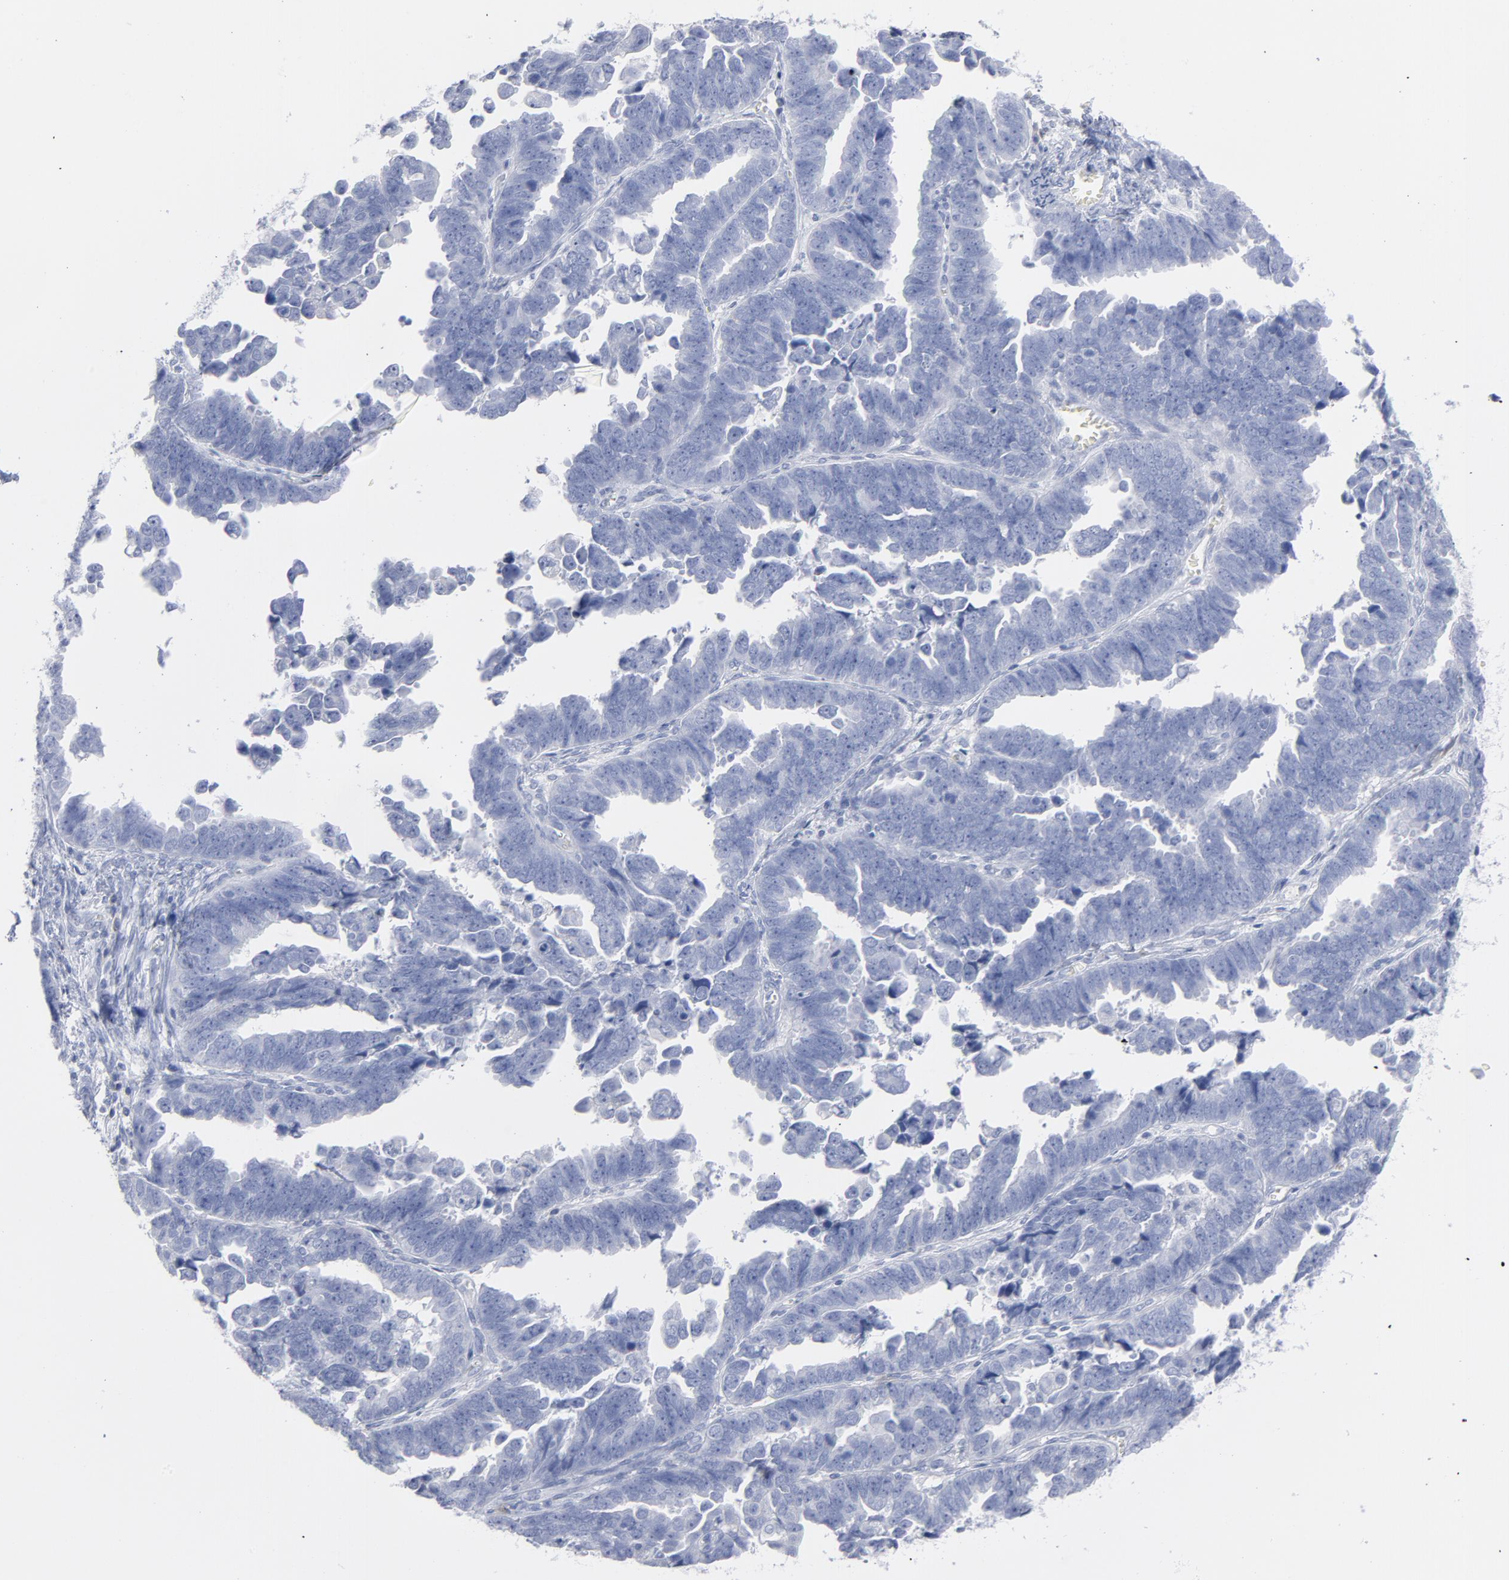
{"staining": {"intensity": "negative", "quantity": "none", "location": "none"}, "tissue": "endometrial cancer", "cell_type": "Tumor cells", "image_type": "cancer", "snomed": [{"axis": "morphology", "description": "Adenocarcinoma, NOS"}, {"axis": "topography", "description": "Endometrium"}], "caption": "Tumor cells are negative for protein expression in human endometrial cancer (adenocarcinoma).", "gene": "P2RY8", "patient": {"sex": "female", "age": 75}}